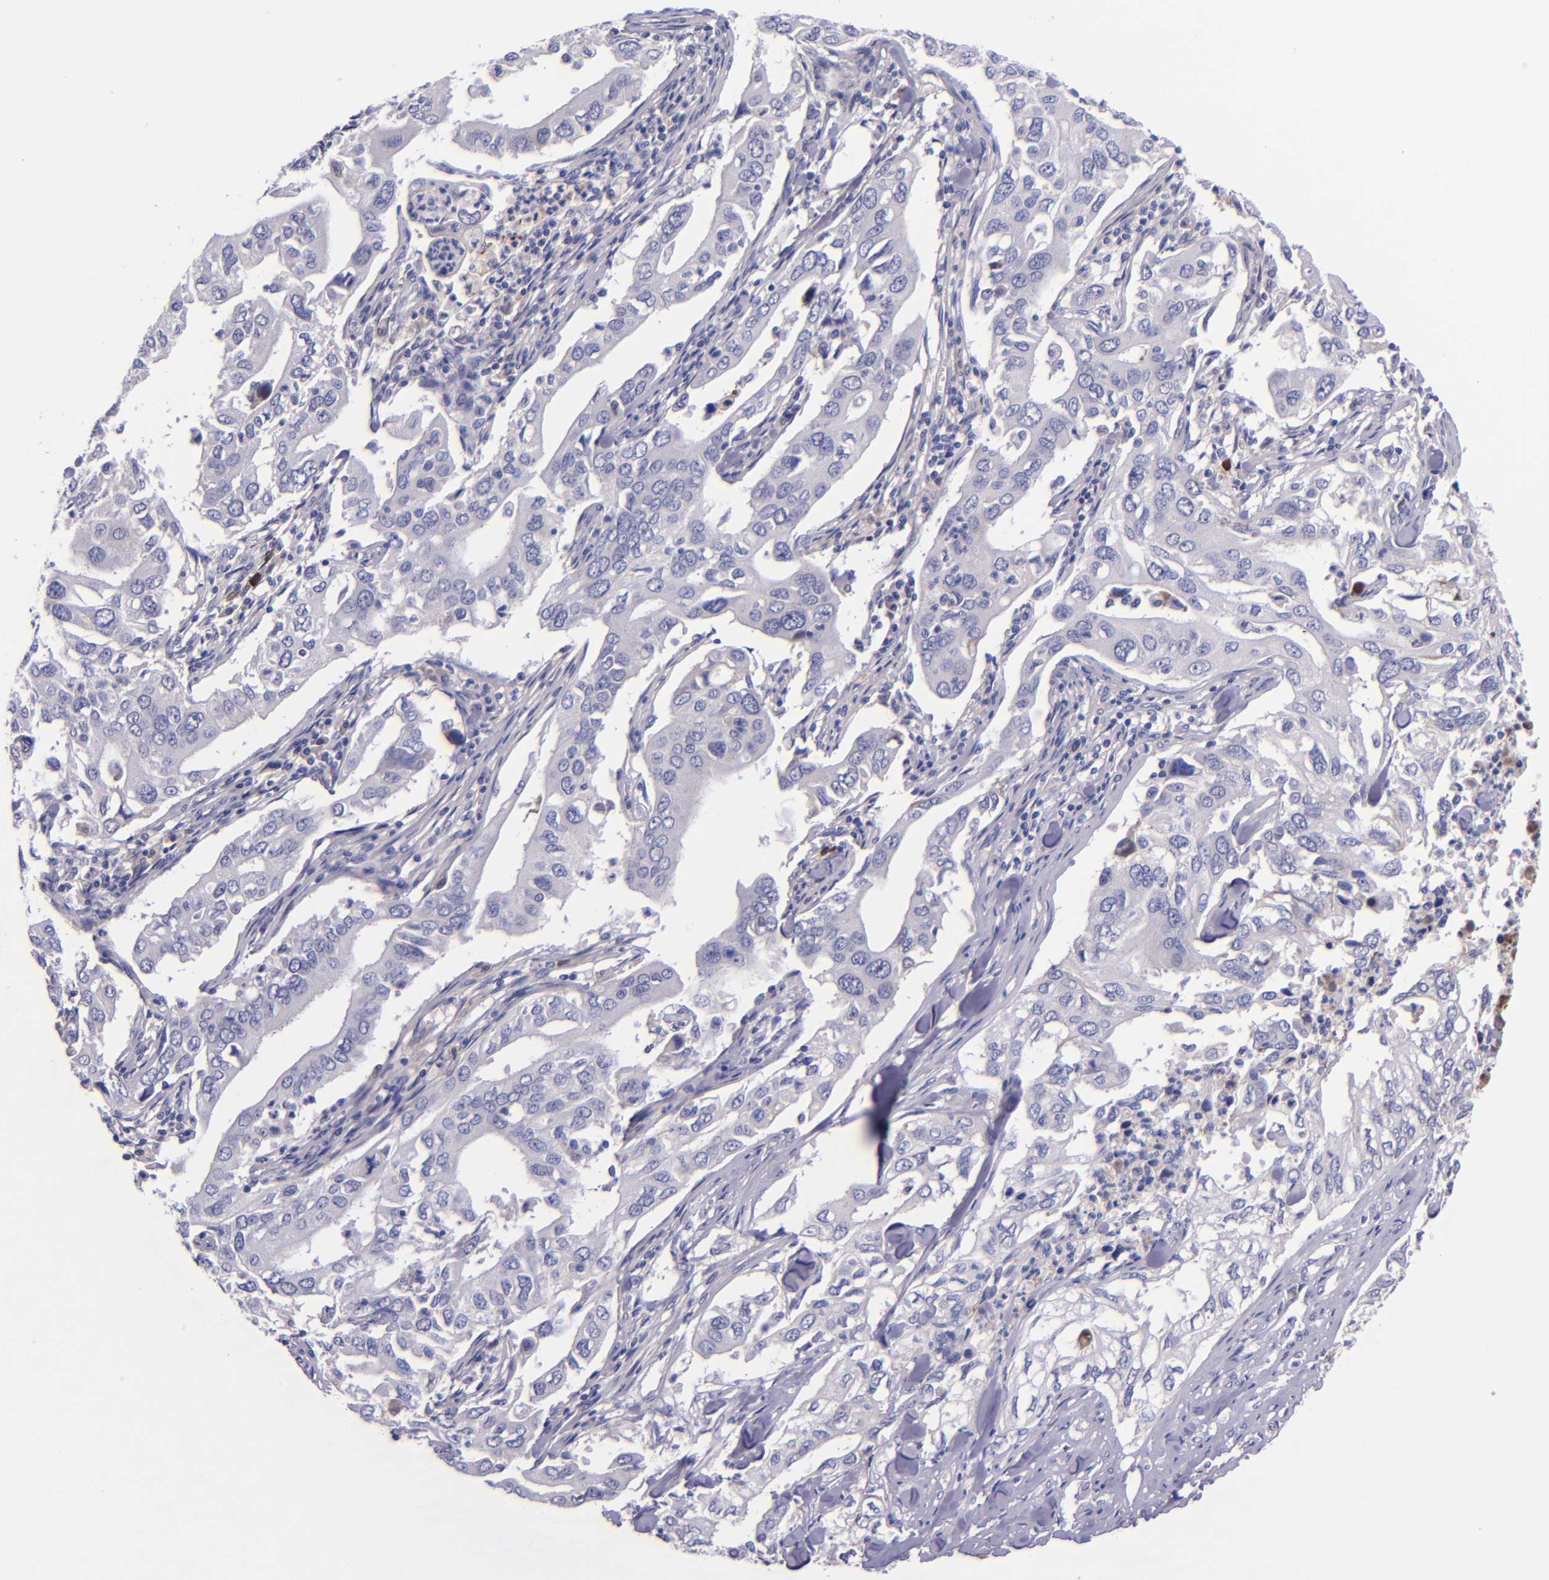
{"staining": {"intensity": "negative", "quantity": "none", "location": "none"}, "tissue": "lung cancer", "cell_type": "Tumor cells", "image_type": "cancer", "snomed": [{"axis": "morphology", "description": "Adenocarcinoma, NOS"}, {"axis": "topography", "description": "Lung"}], "caption": "A photomicrograph of human lung cancer (adenocarcinoma) is negative for staining in tumor cells.", "gene": "KNG1", "patient": {"sex": "male", "age": 48}}